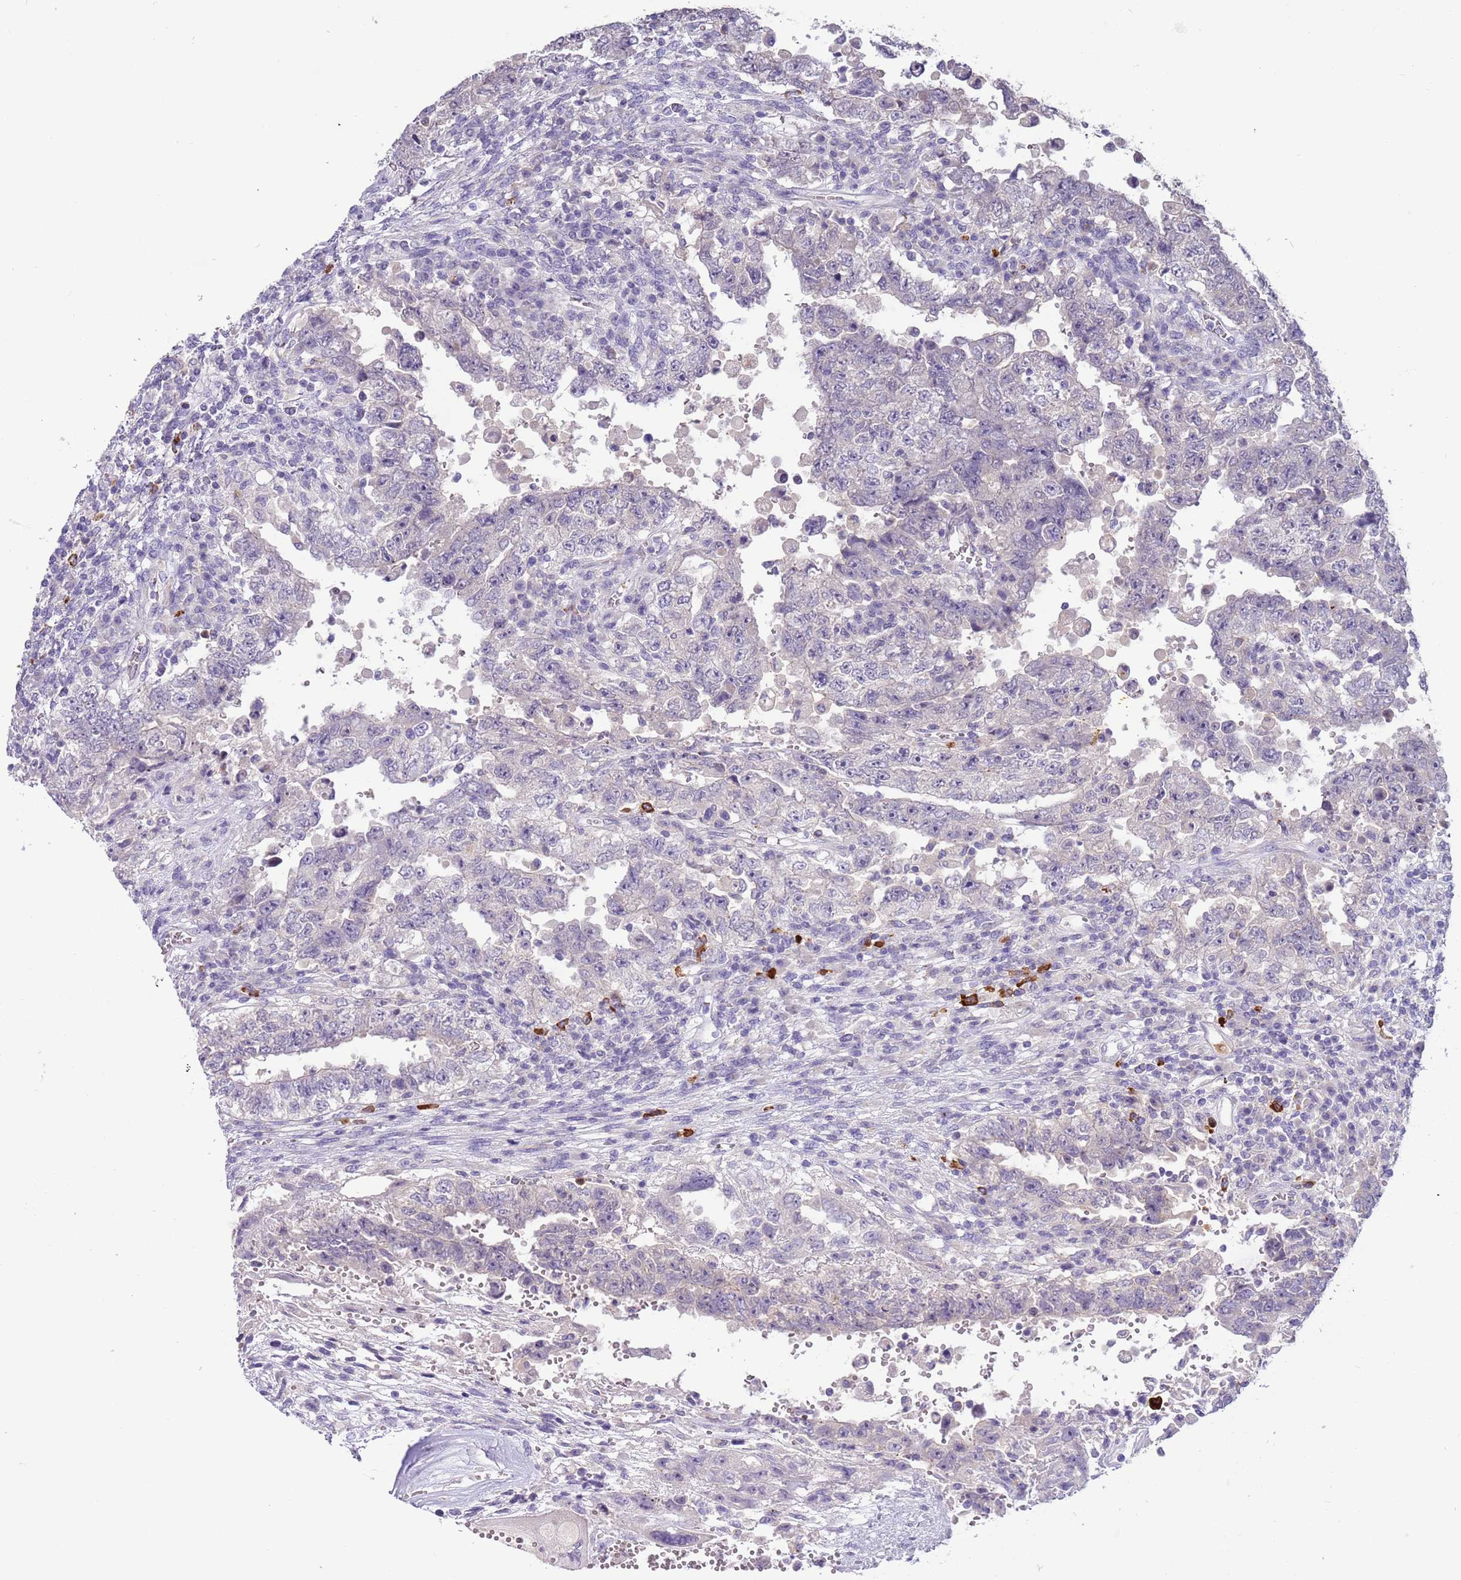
{"staining": {"intensity": "negative", "quantity": "none", "location": "none"}, "tissue": "testis cancer", "cell_type": "Tumor cells", "image_type": "cancer", "snomed": [{"axis": "morphology", "description": "Carcinoma, Embryonal, NOS"}, {"axis": "topography", "description": "Testis"}], "caption": "Testis cancer (embryonal carcinoma) was stained to show a protein in brown. There is no significant staining in tumor cells. (DAB (3,3'-diaminobenzidine) immunohistochemistry (IHC), high magnification).", "gene": "SCAMP5", "patient": {"sex": "male", "age": 26}}